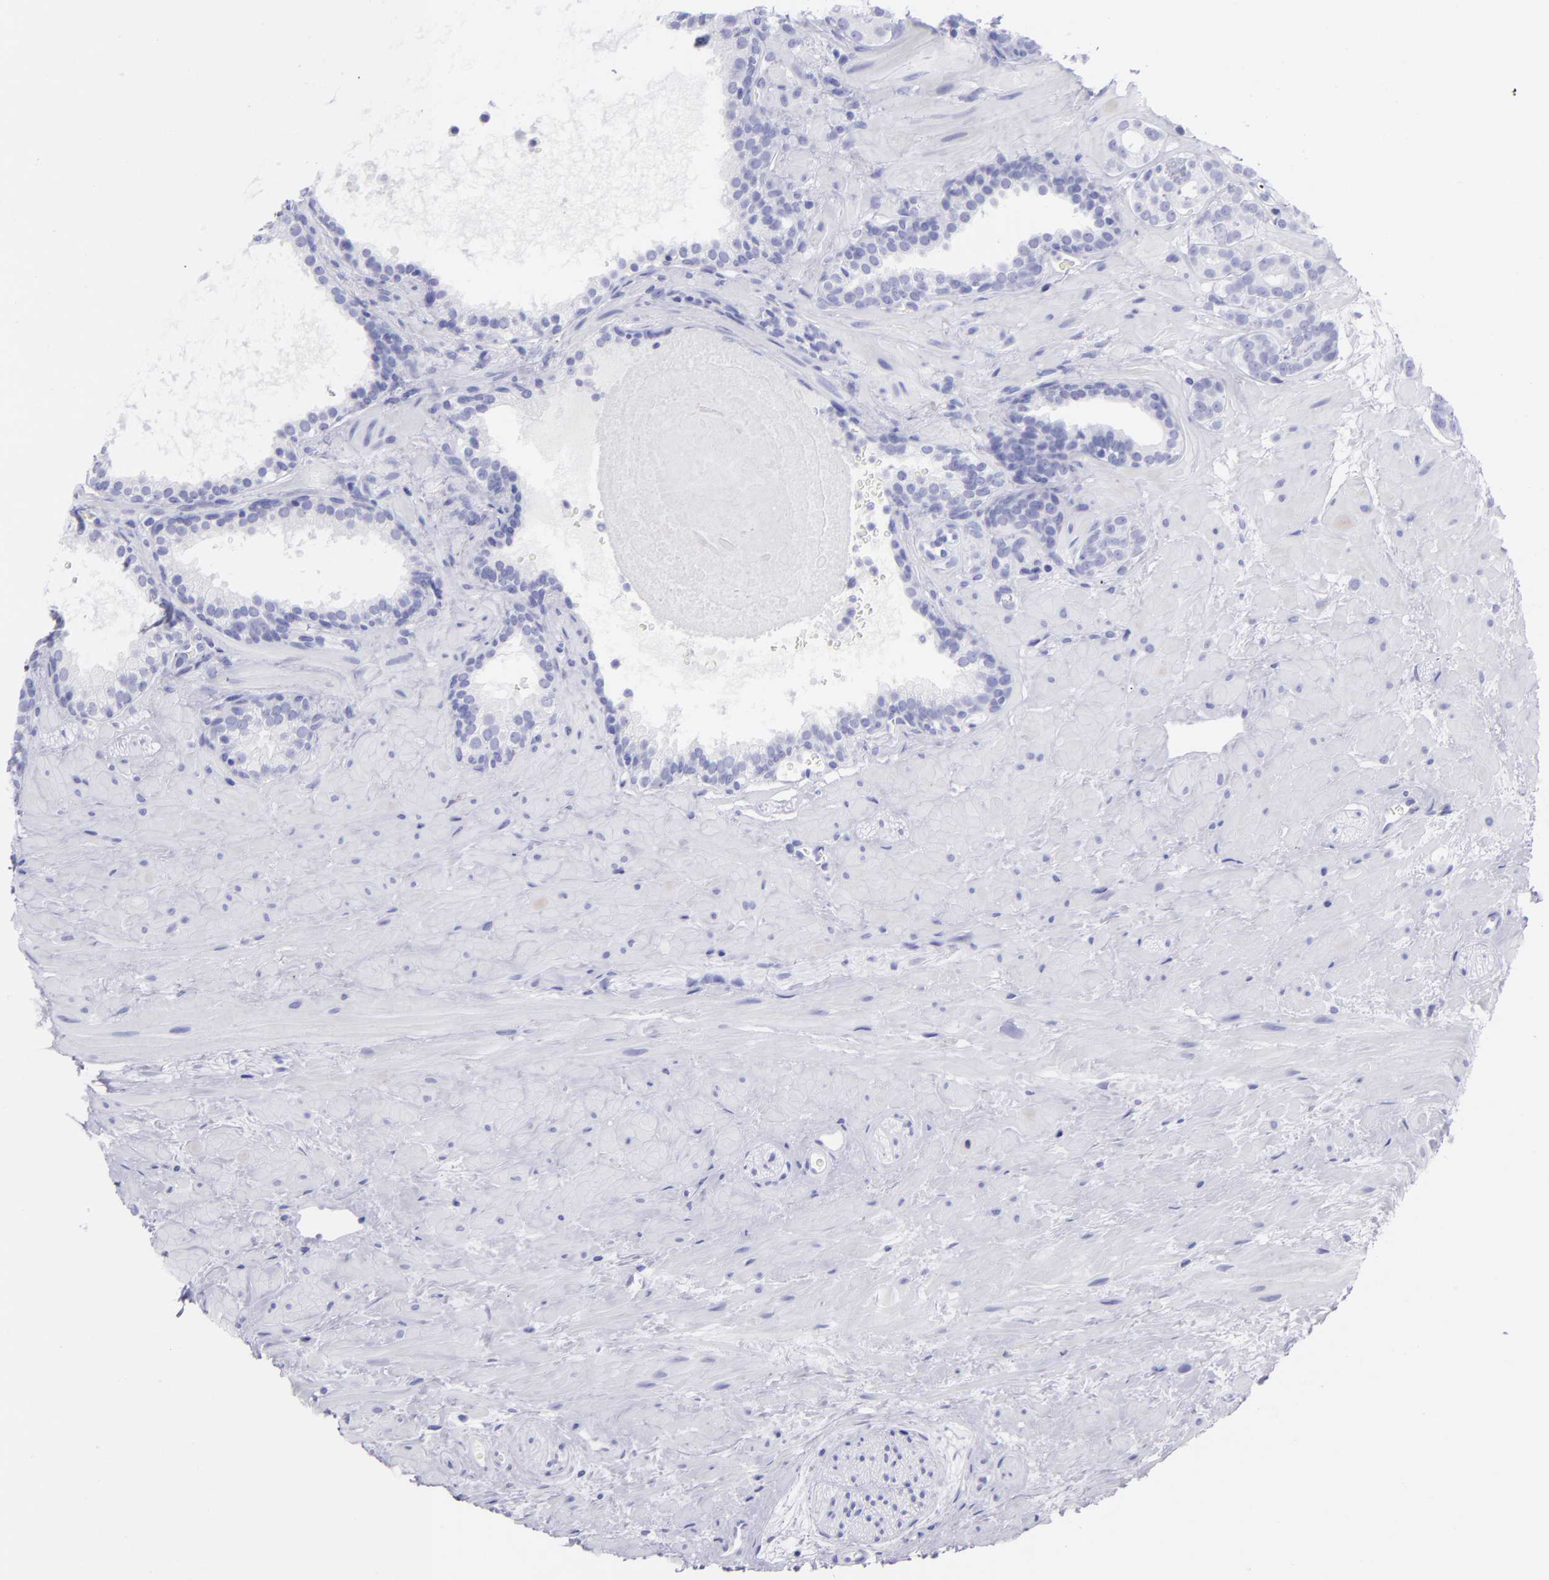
{"staining": {"intensity": "negative", "quantity": "none", "location": "none"}, "tissue": "prostate cancer", "cell_type": "Tumor cells", "image_type": "cancer", "snomed": [{"axis": "morphology", "description": "Adenocarcinoma, Low grade"}, {"axis": "topography", "description": "Prostate"}], "caption": "IHC histopathology image of human low-grade adenocarcinoma (prostate) stained for a protein (brown), which exhibits no positivity in tumor cells.", "gene": "SLC1A3", "patient": {"sex": "male", "age": 57}}